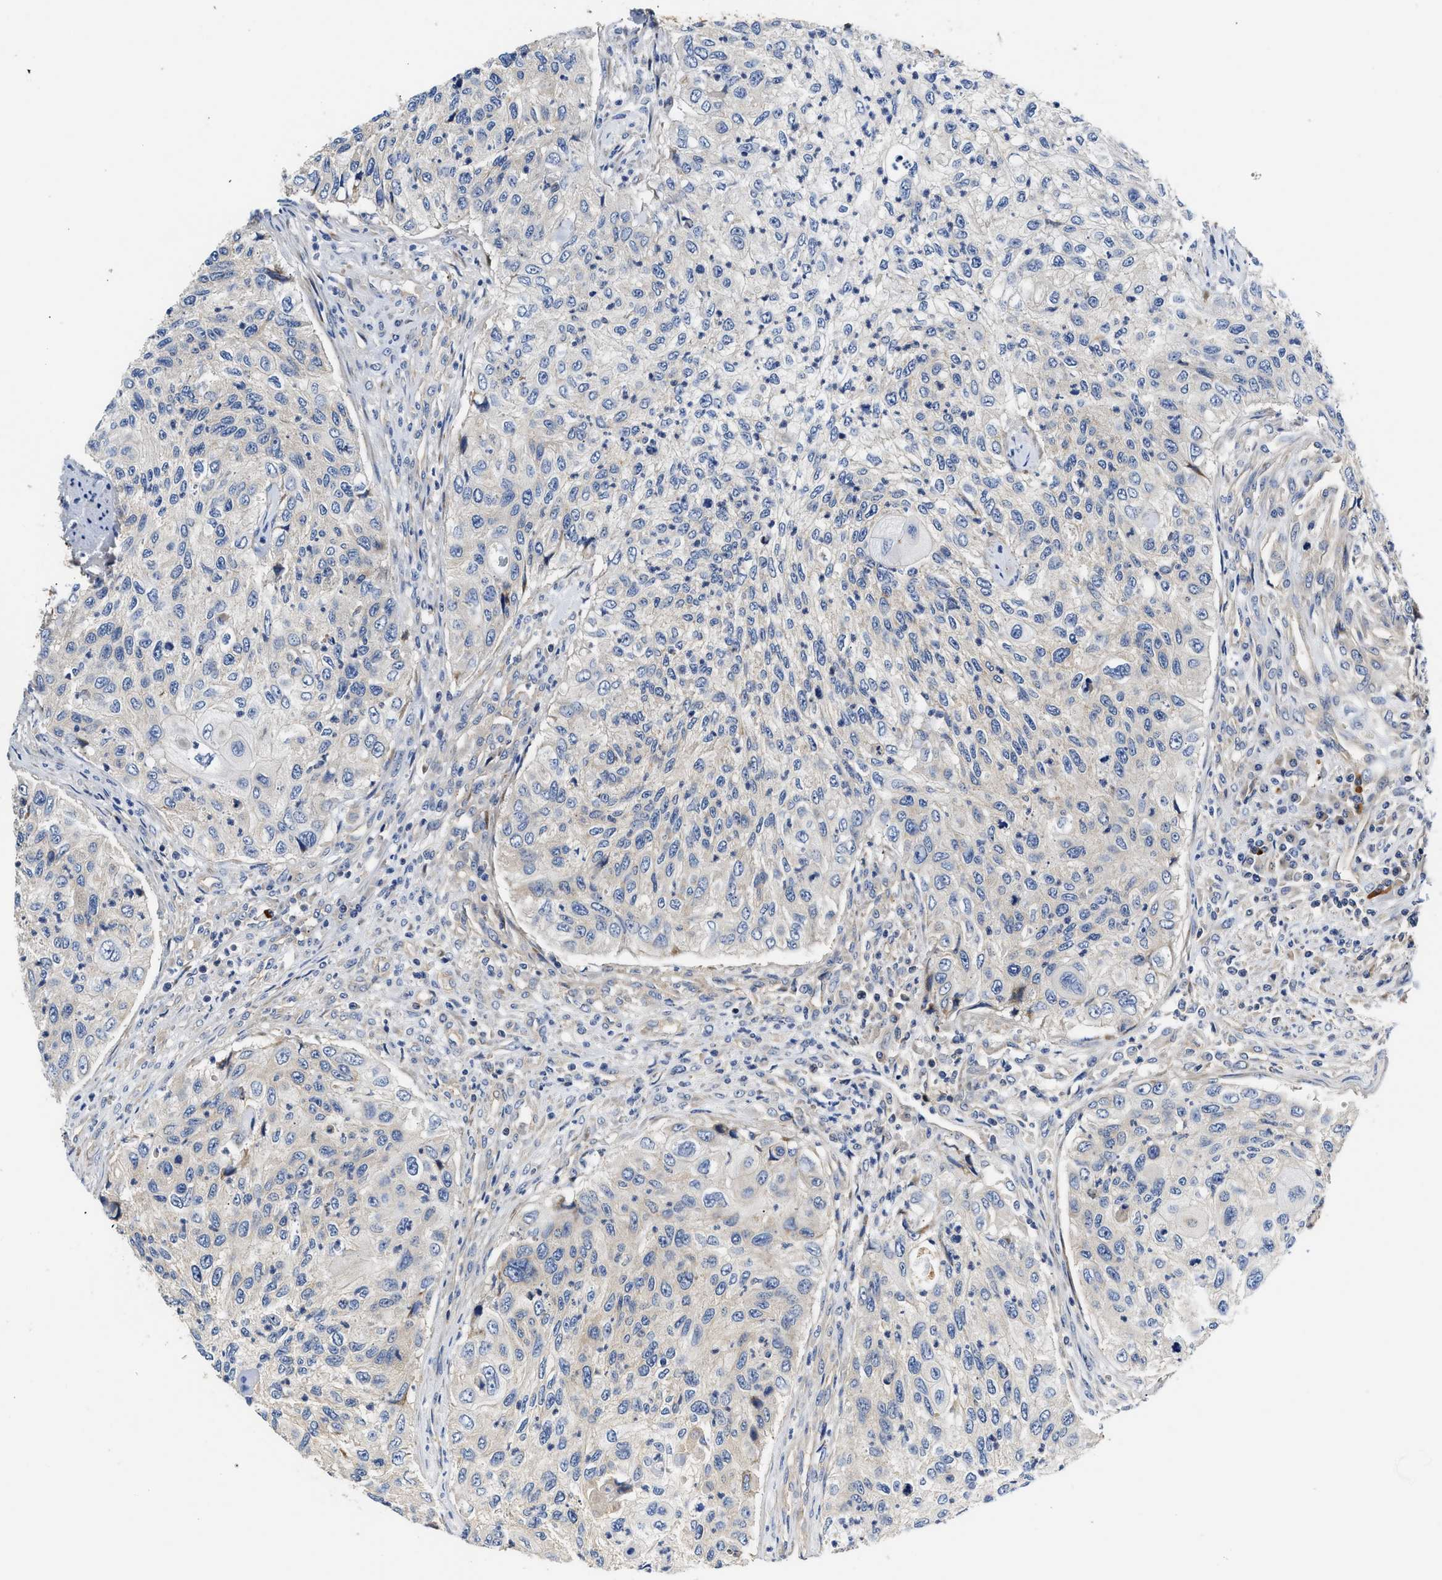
{"staining": {"intensity": "negative", "quantity": "none", "location": "none"}, "tissue": "urothelial cancer", "cell_type": "Tumor cells", "image_type": "cancer", "snomed": [{"axis": "morphology", "description": "Urothelial carcinoma, High grade"}, {"axis": "topography", "description": "Urinary bladder"}], "caption": "Urothelial cancer was stained to show a protein in brown. There is no significant positivity in tumor cells.", "gene": "TEX2", "patient": {"sex": "female", "age": 60}}